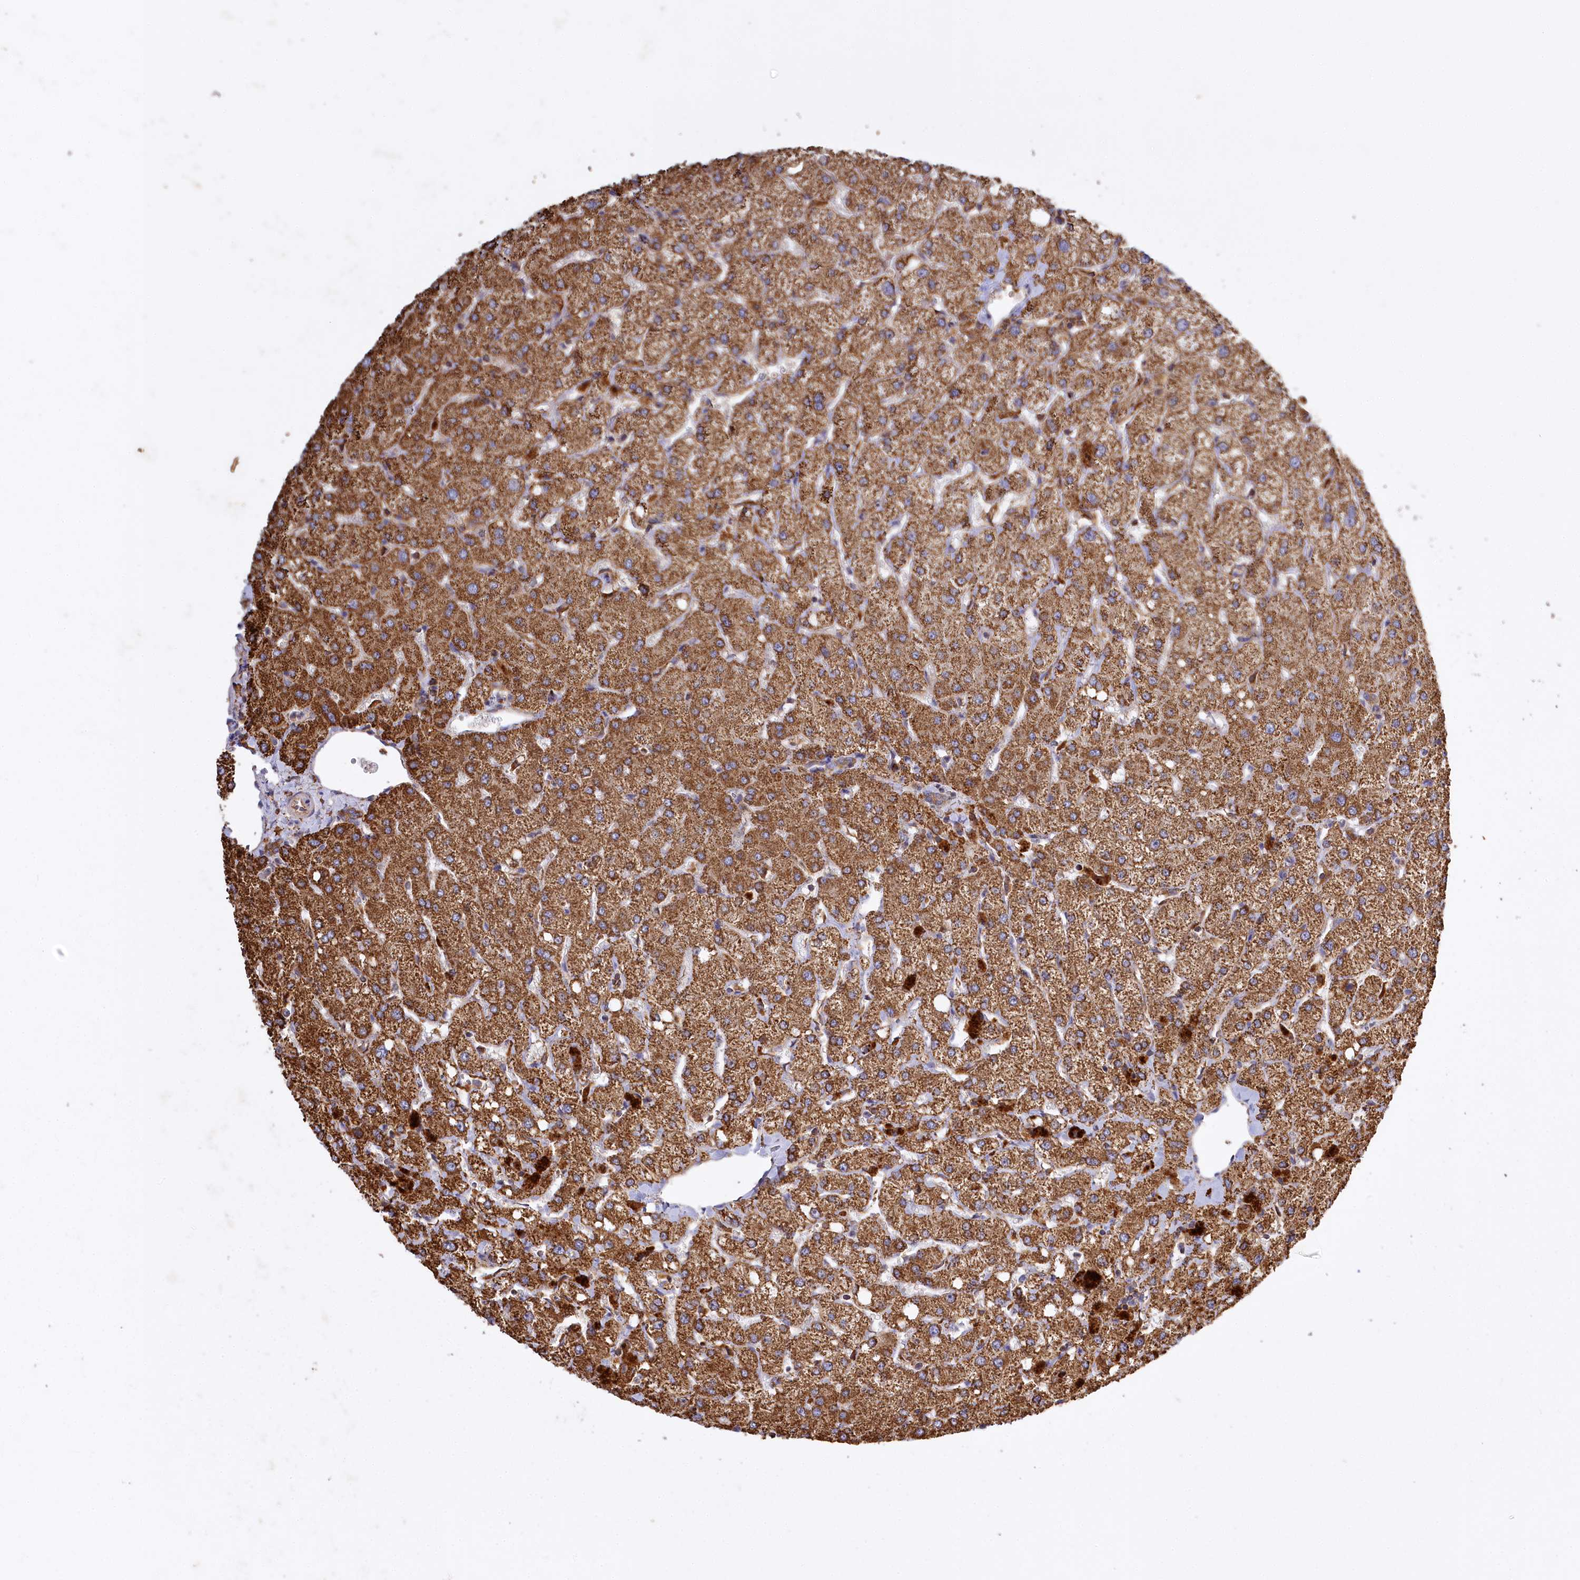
{"staining": {"intensity": "moderate", "quantity": ">75%", "location": "cytoplasmic/membranous"}, "tissue": "liver", "cell_type": "Cholangiocytes", "image_type": "normal", "snomed": [{"axis": "morphology", "description": "Normal tissue, NOS"}, {"axis": "topography", "description": "Liver"}], "caption": "Protein analysis of unremarkable liver demonstrates moderate cytoplasmic/membranous staining in approximately >75% of cholangiocytes.", "gene": "CARD19", "patient": {"sex": "female", "age": 54}}